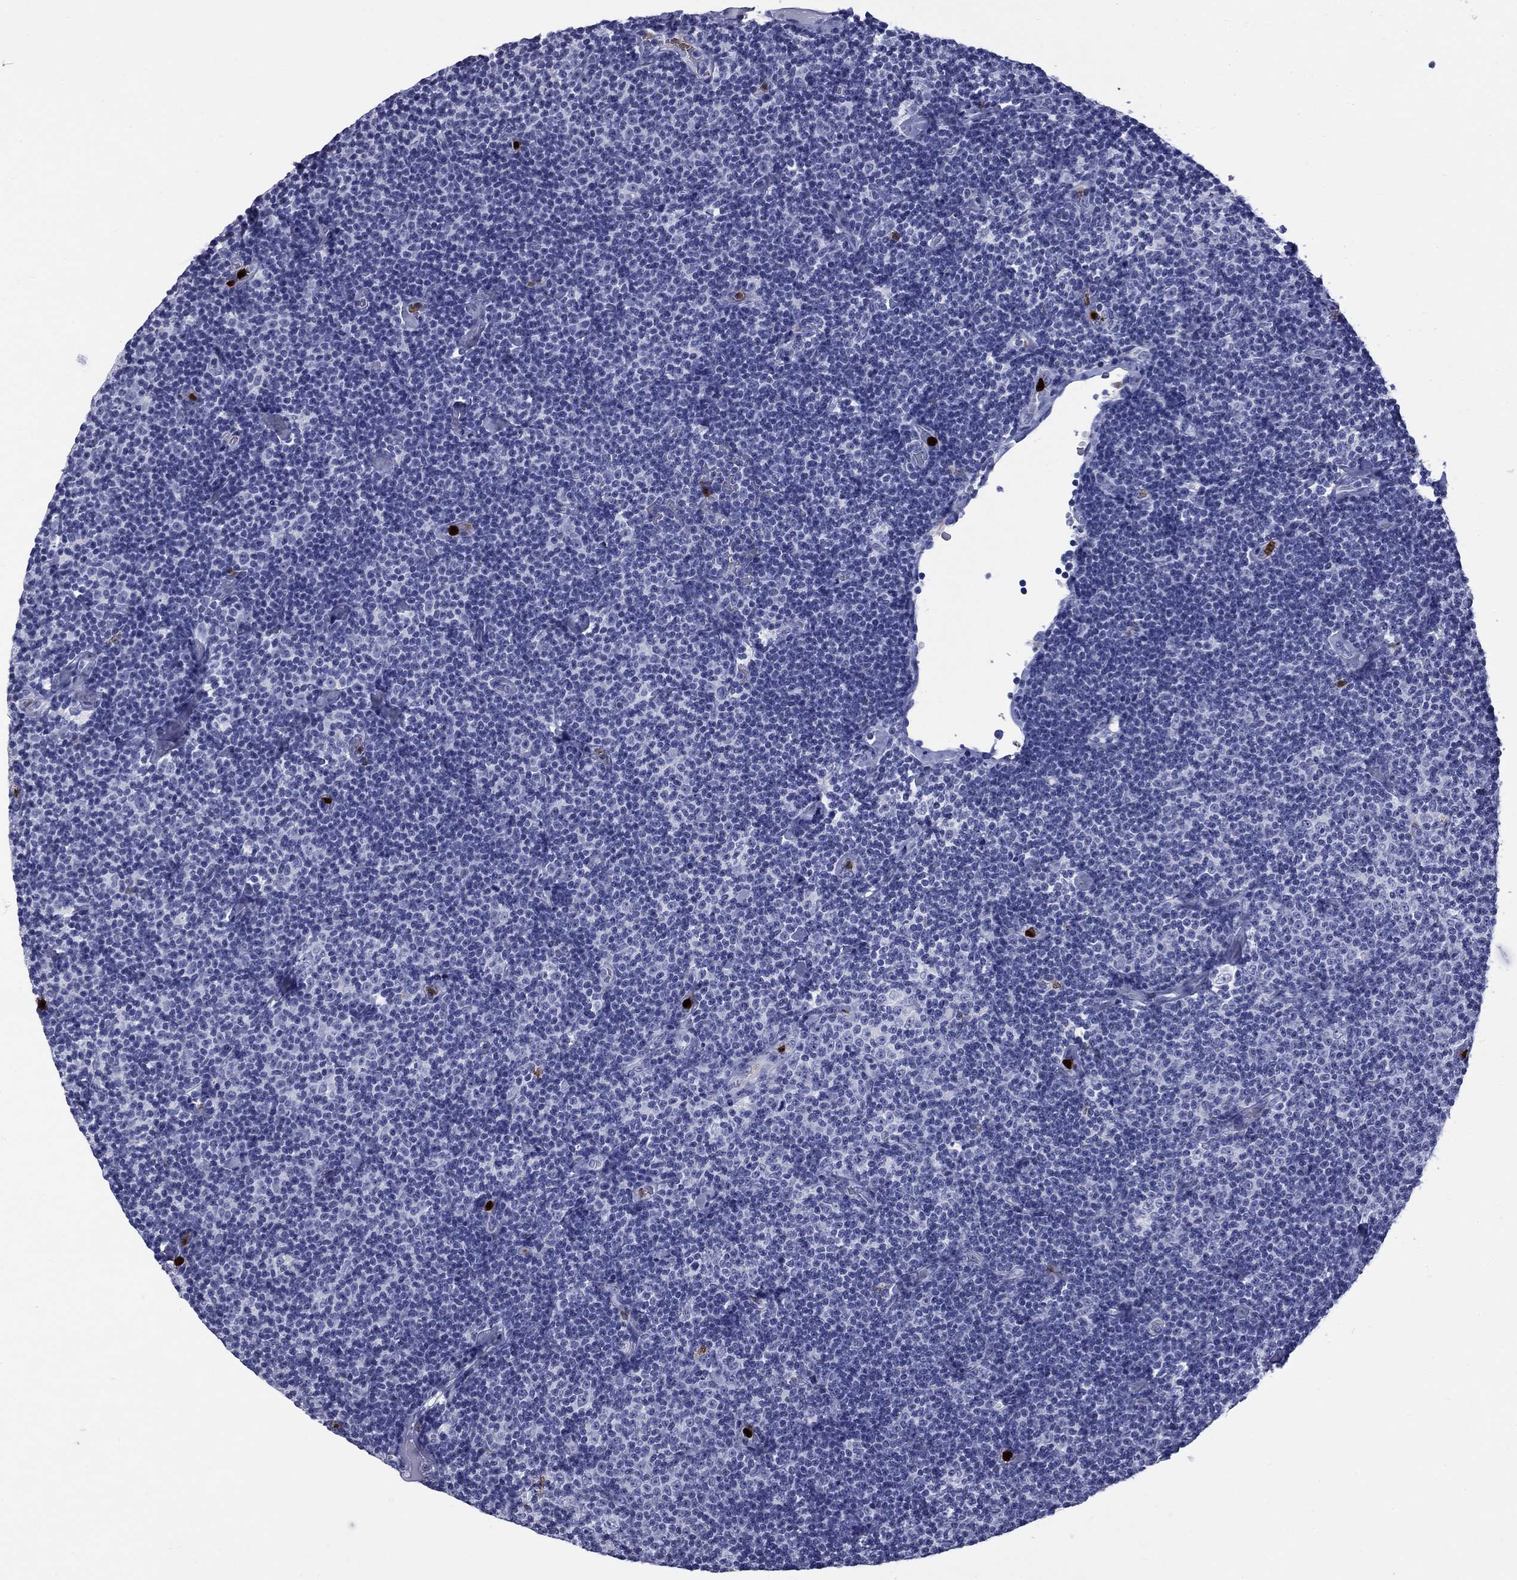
{"staining": {"intensity": "negative", "quantity": "none", "location": "none"}, "tissue": "lymphoma", "cell_type": "Tumor cells", "image_type": "cancer", "snomed": [{"axis": "morphology", "description": "Malignant lymphoma, non-Hodgkin's type, Low grade"}, {"axis": "topography", "description": "Lymph node"}], "caption": "Malignant lymphoma, non-Hodgkin's type (low-grade) stained for a protein using immunohistochemistry (IHC) shows no positivity tumor cells.", "gene": "TRIM29", "patient": {"sex": "male", "age": 81}}